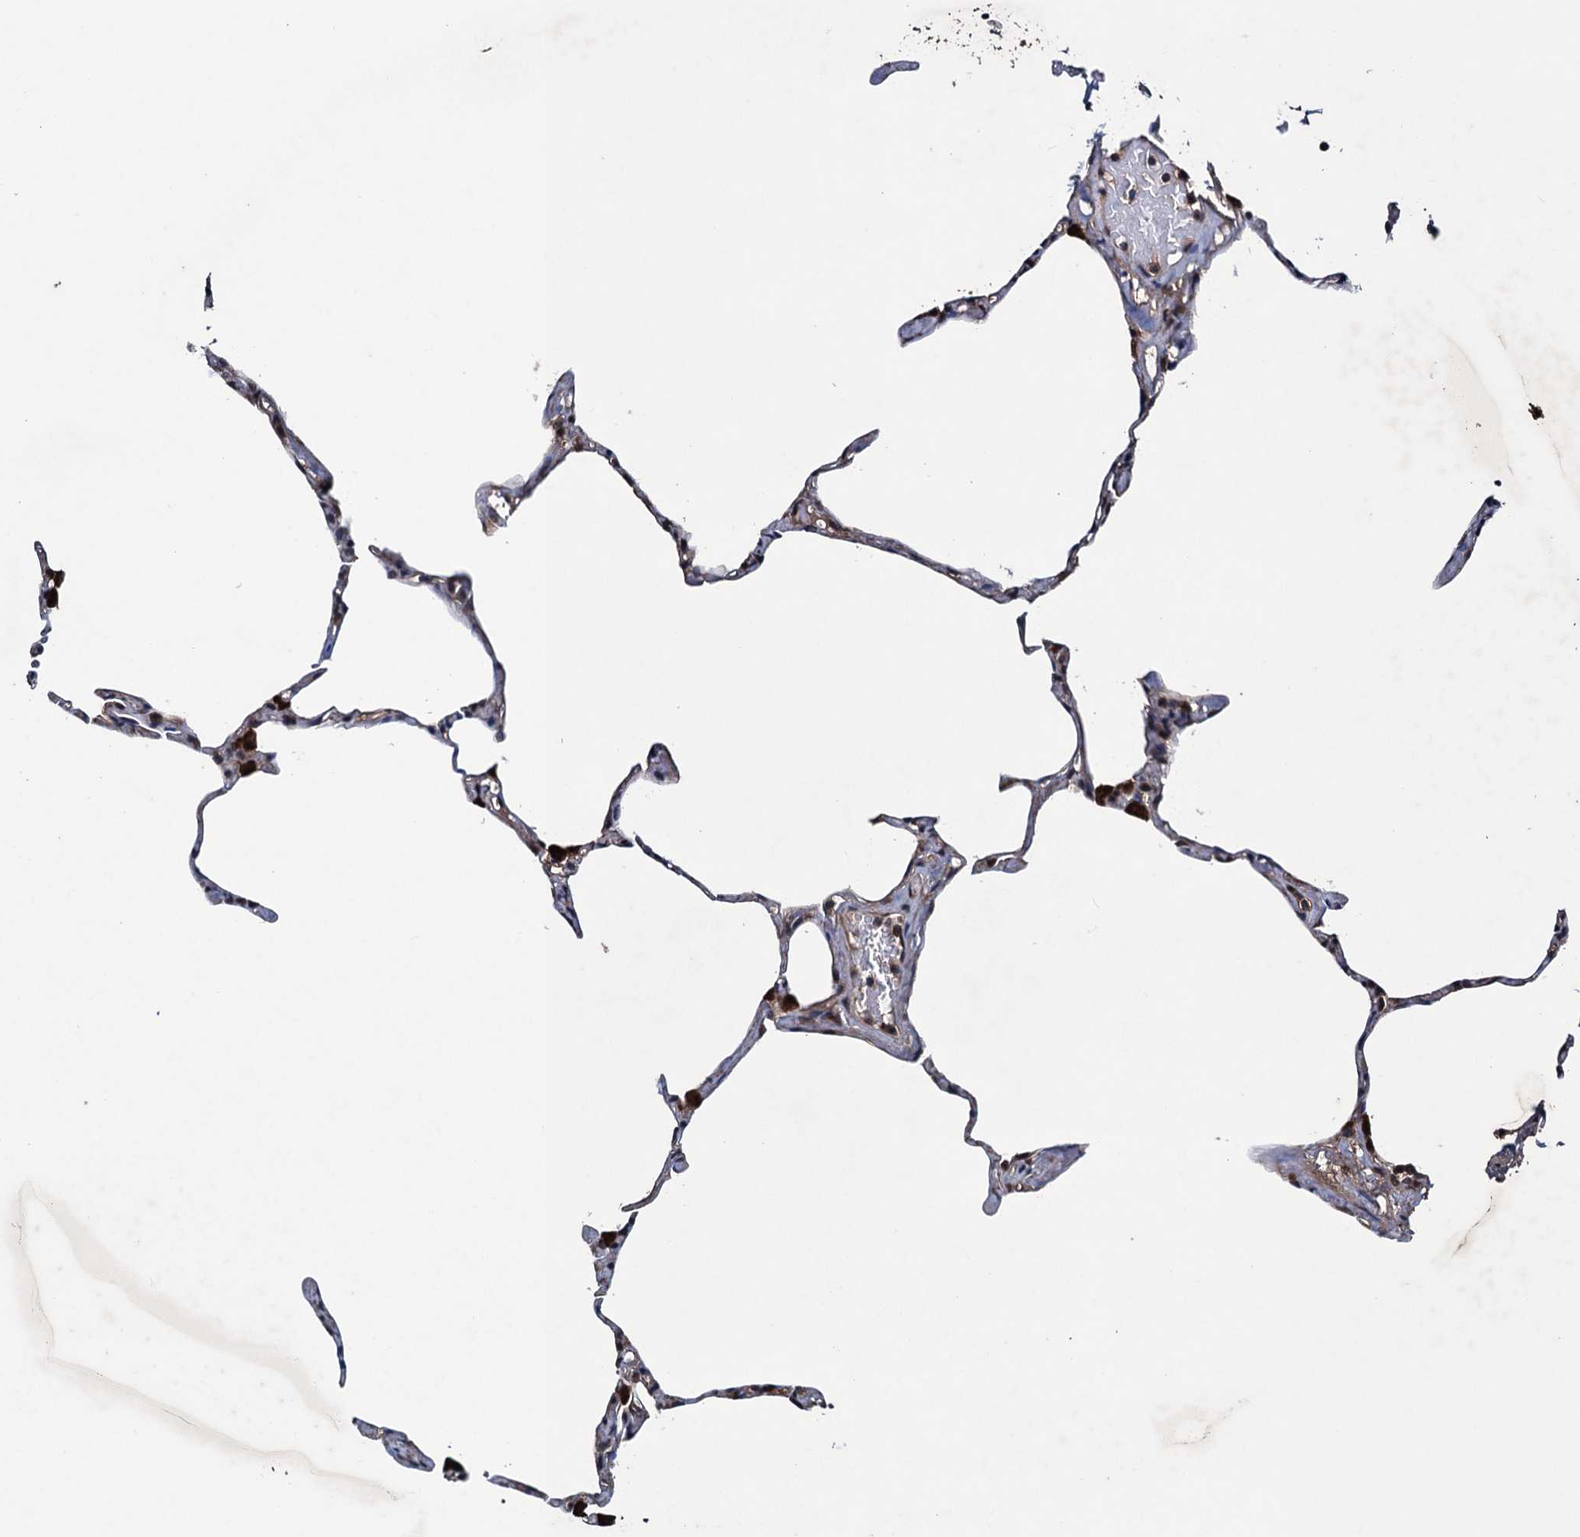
{"staining": {"intensity": "weak", "quantity": "<25%", "location": "cytoplasmic/membranous"}, "tissue": "lung", "cell_type": "Alveolar cells", "image_type": "normal", "snomed": [{"axis": "morphology", "description": "Normal tissue, NOS"}, {"axis": "topography", "description": "Lung"}], "caption": "Protein analysis of normal lung exhibits no significant positivity in alveolar cells.", "gene": "BLTP3B", "patient": {"sex": "male", "age": 65}}